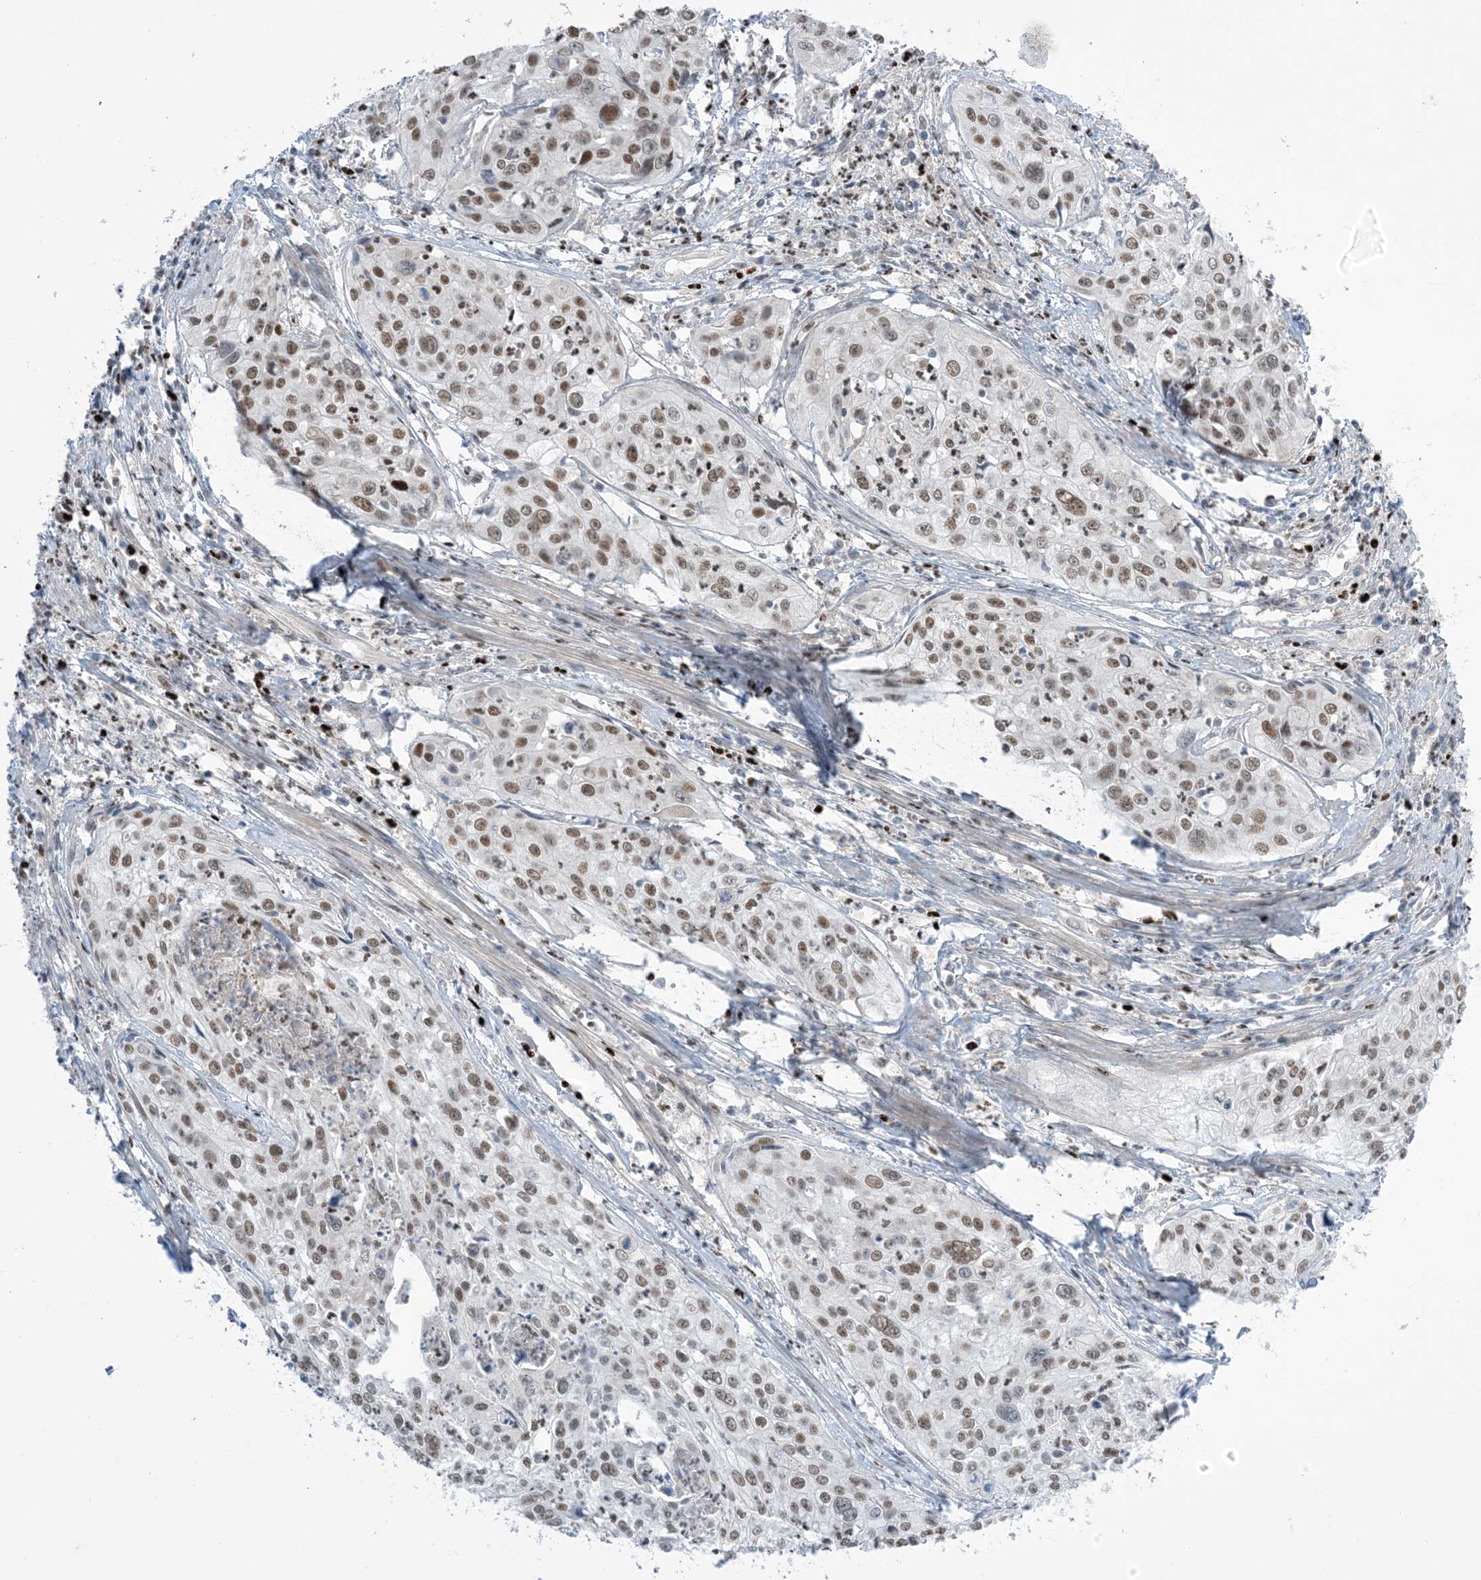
{"staining": {"intensity": "moderate", "quantity": ">75%", "location": "nuclear"}, "tissue": "cervical cancer", "cell_type": "Tumor cells", "image_type": "cancer", "snomed": [{"axis": "morphology", "description": "Squamous cell carcinoma, NOS"}, {"axis": "topography", "description": "Cervix"}], "caption": "Immunohistochemical staining of cervical cancer exhibits medium levels of moderate nuclear protein expression in approximately >75% of tumor cells.", "gene": "TFPT", "patient": {"sex": "female", "age": 31}}